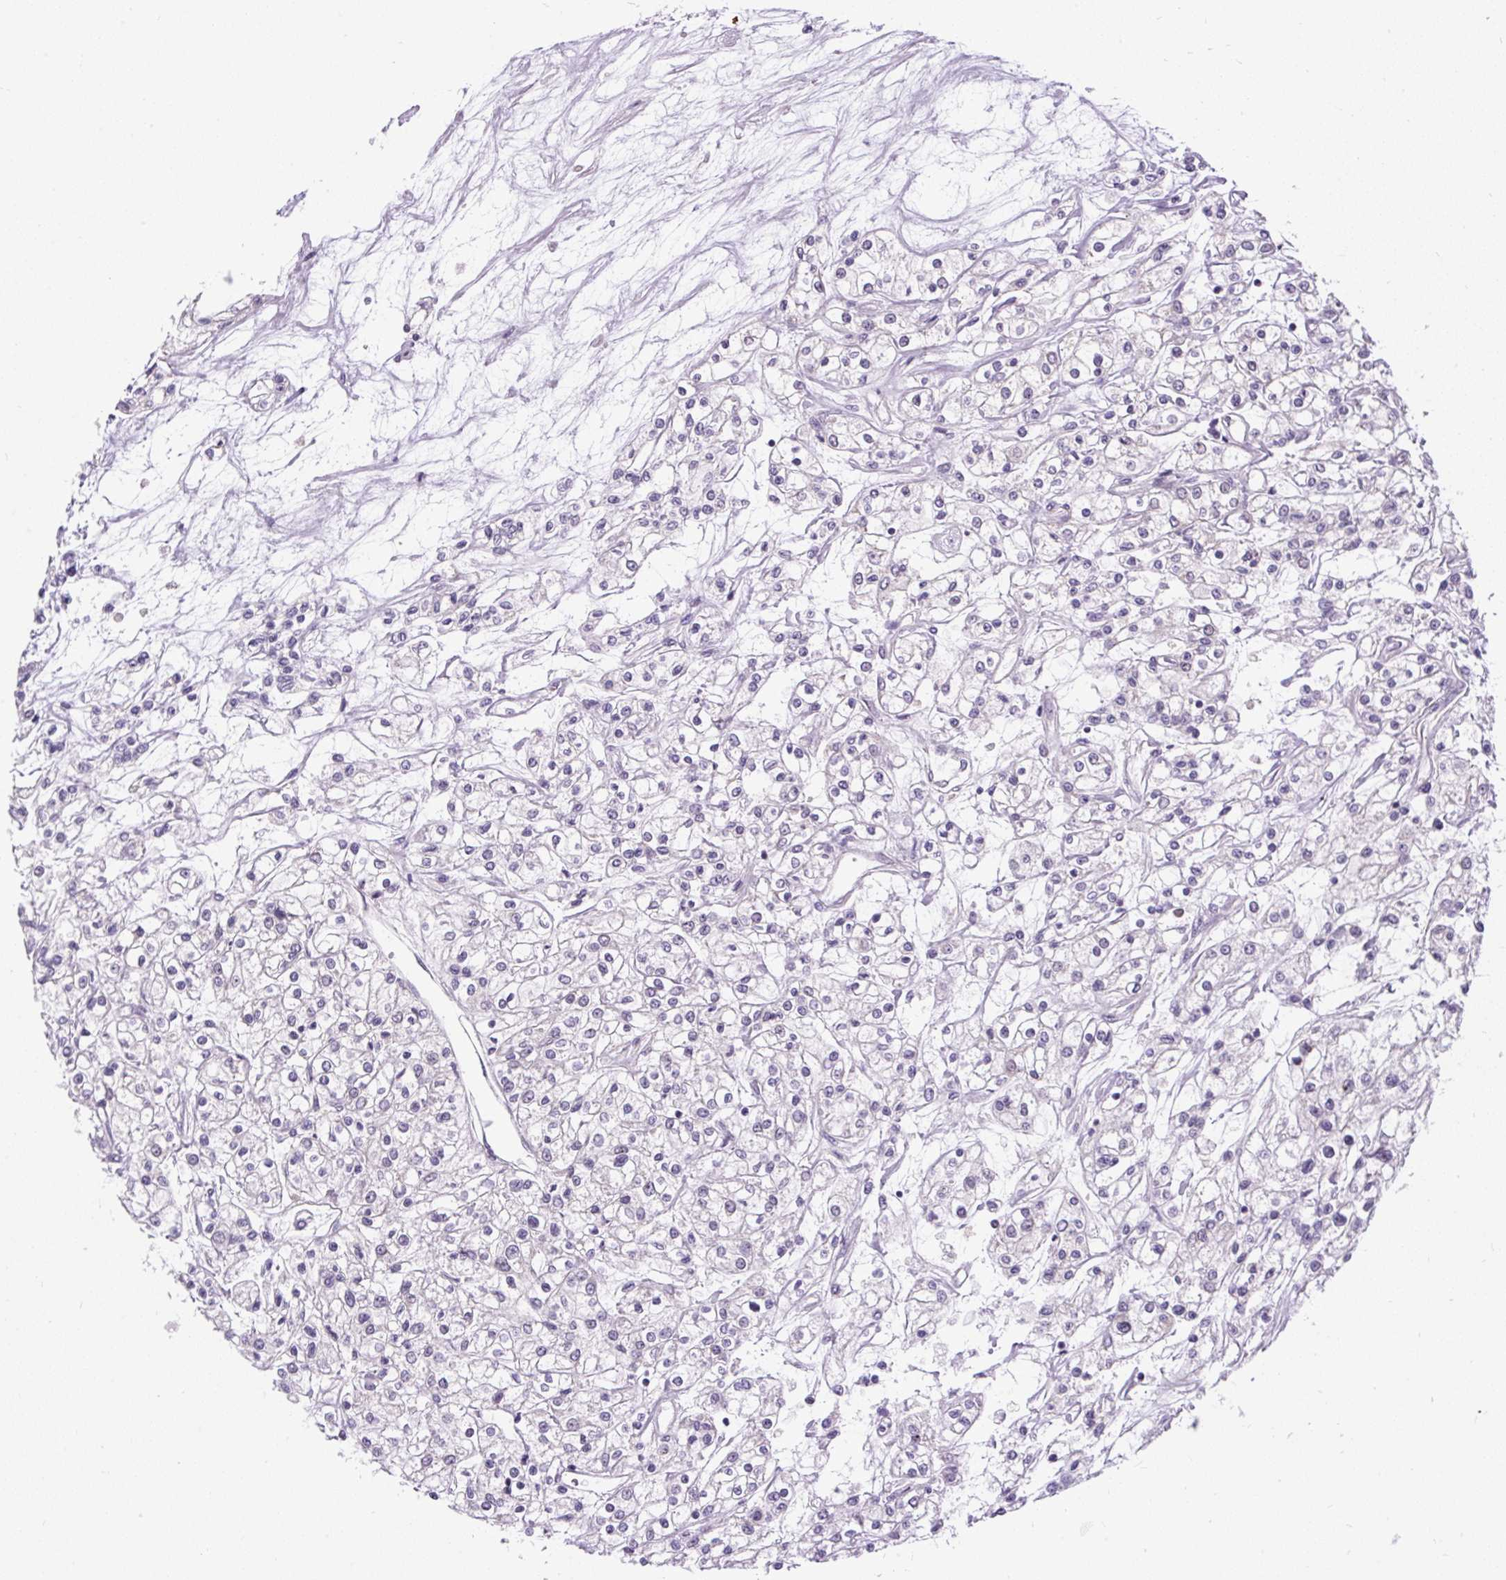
{"staining": {"intensity": "negative", "quantity": "none", "location": "none"}, "tissue": "renal cancer", "cell_type": "Tumor cells", "image_type": "cancer", "snomed": [{"axis": "morphology", "description": "Adenocarcinoma, NOS"}, {"axis": "topography", "description": "Kidney"}], "caption": "Immunohistochemistry (IHC) photomicrograph of neoplastic tissue: renal cancer stained with DAB (3,3'-diaminobenzidine) shows no significant protein staining in tumor cells. Brightfield microscopy of immunohistochemistry stained with DAB (brown) and hematoxylin (blue), captured at high magnification.", "gene": "ZNF672", "patient": {"sex": "female", "age": 59}}